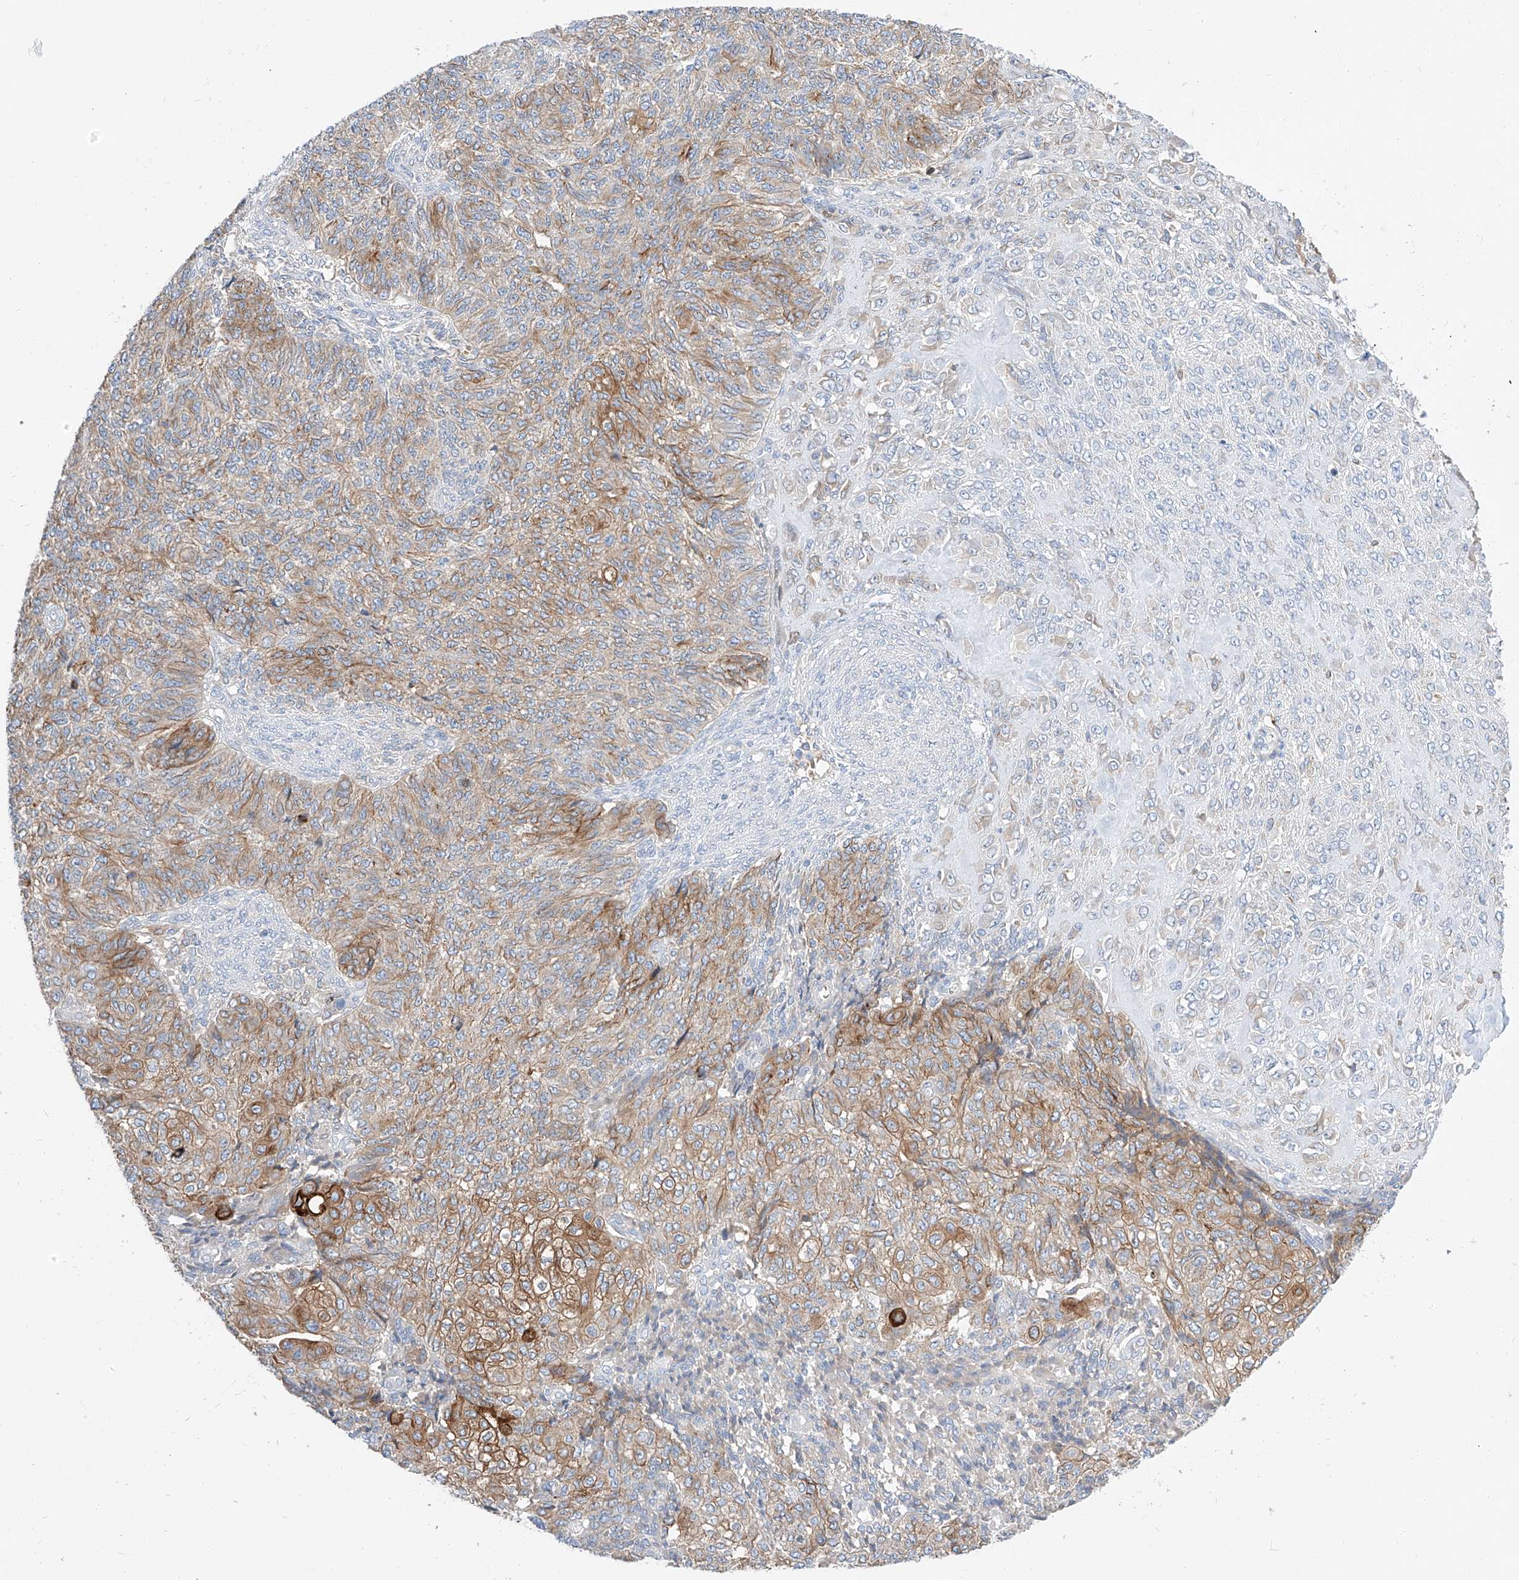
{"staining": {"intensity": "moderate", "quantity": ">75%", "location": "cytoplasmic/membranous"}, "tissue": "endometrial cancer", "cell_type": "Tumor cells", "image_type": "cancer", "snomed": [{"axis": "morphology", "description": "Adenocarcinoma, NOS"}, {"axis": "topography", "description": "Endometrium"}], "caption": "There is medium levels of moderate cytoplasmic/membranous expression in tumor cells of adenocarcinoma (endometrial), as demonstrated by immunohistochemical staining (brown color).", "gene": "MAP7", "patient": {"sex": "female", "age": 32}}